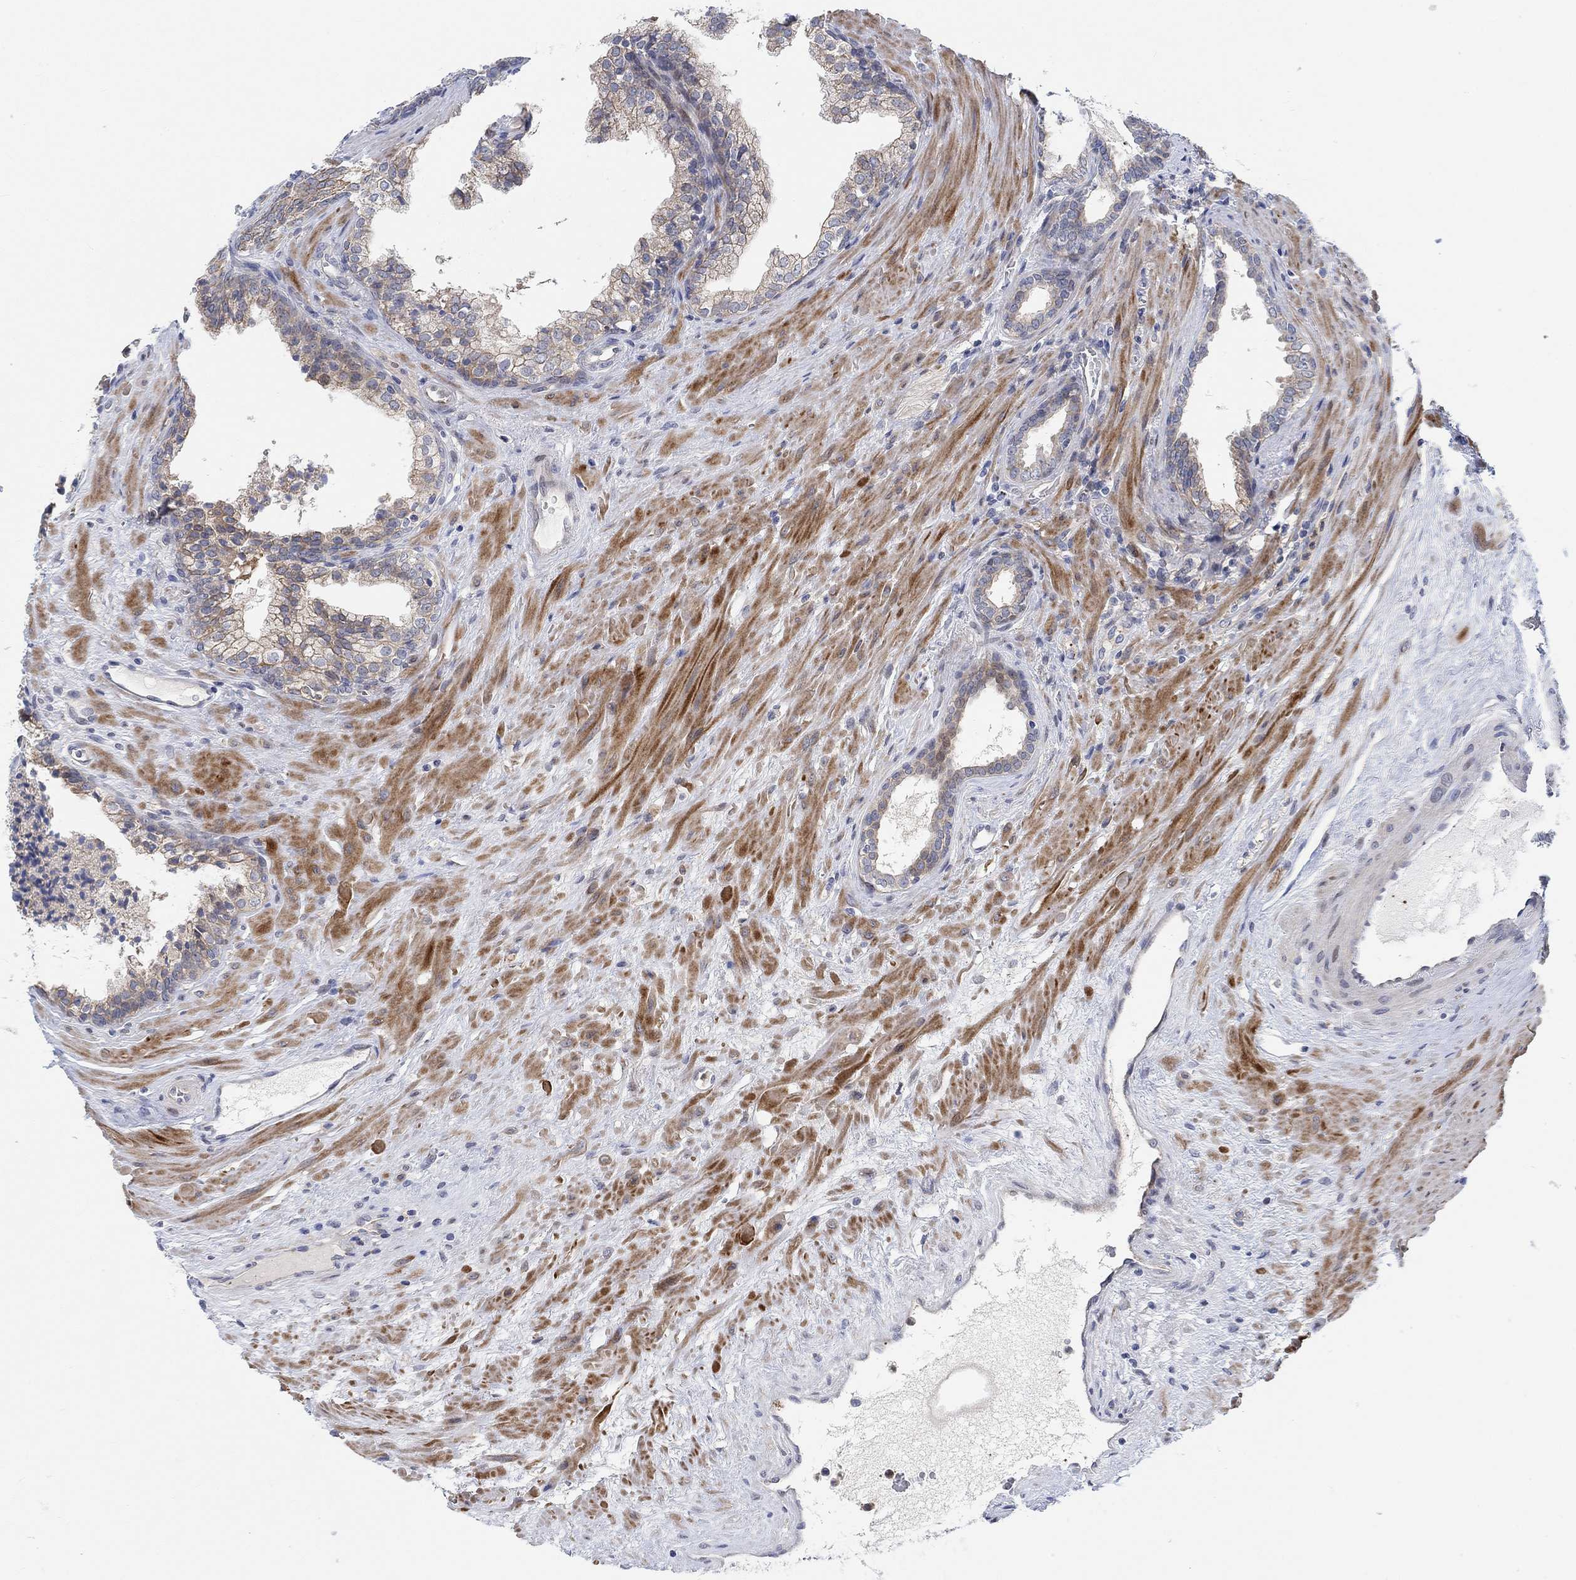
{"staining": {"intensity": "weak", "quantity": "<25%", "location": "cytoplasmic/membranous"}, "tissue": "prostate cancer", "cell_type": "Tumor cells", "image_type": "cancer", "snomed": [{"axis": "morphology", "description": "Adenocarcinoma, NOS"}, {"axis": "topography", "description": "Prostate"}], "caption": "Prostate cancer (adenocarcinoma) was stained to show a protein in brown. There is no significant staining in tumor cells.", "gene": "PMFBP1", "patient": {"sex": "male", "age": 66}}